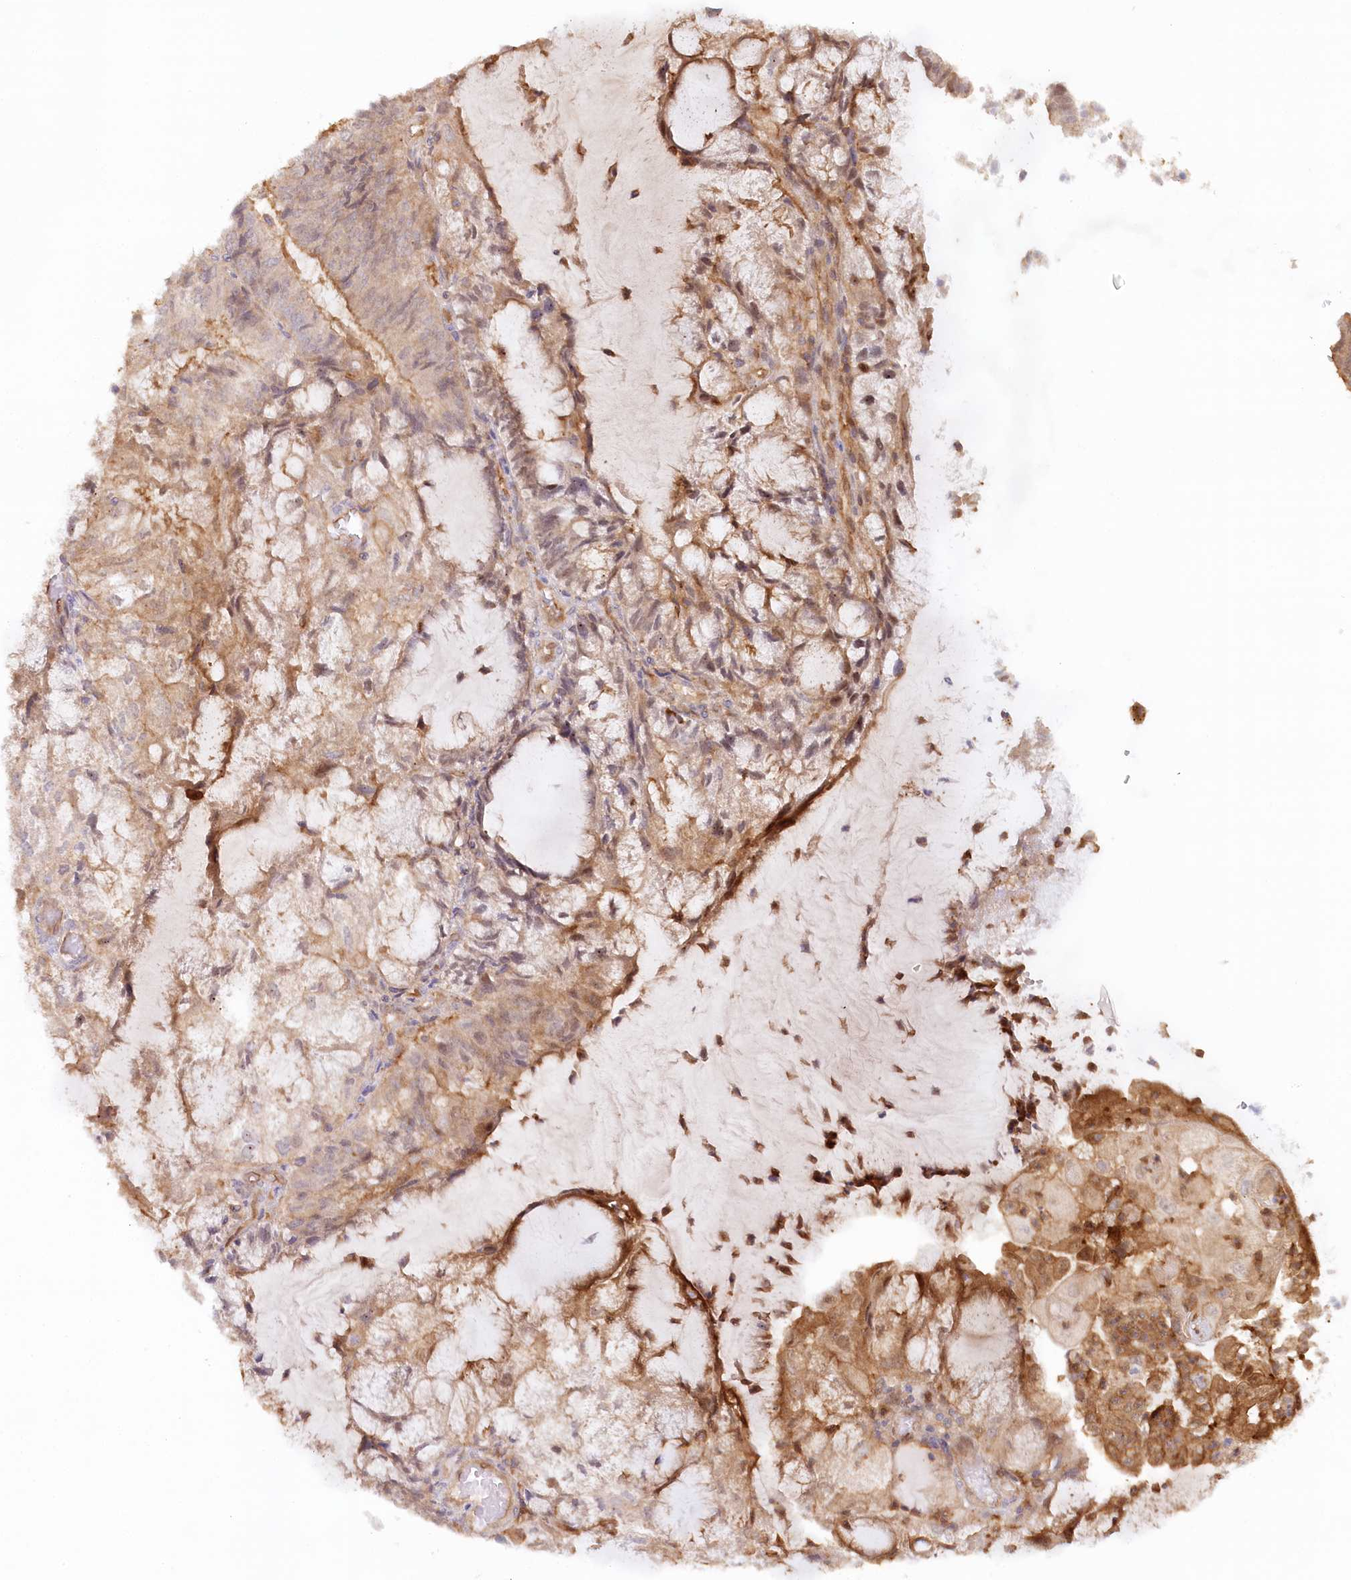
{"staining": {"intensity": "moderate", "quantity": "25%-75%", "location": "cytoplasmic/membranous"}, "tissue": "endometrial cancer", "cell_type": "Tumor cells", "image_type": "cancer", "snomed": [{"axis": "morphology", "description": "Adenocarcinoma, NOS"}, {"axis": "topography", "description": "Endometrium"}], "caption": "Adenocarcinoma (endometrial) stained with a brown dye demonstrates moderate cytoplasmic/membranous positive expression in approximately 25%-75% of tumor cells.", "gene": "GBE1", "patient": {"sex": "female", "age": 81}}